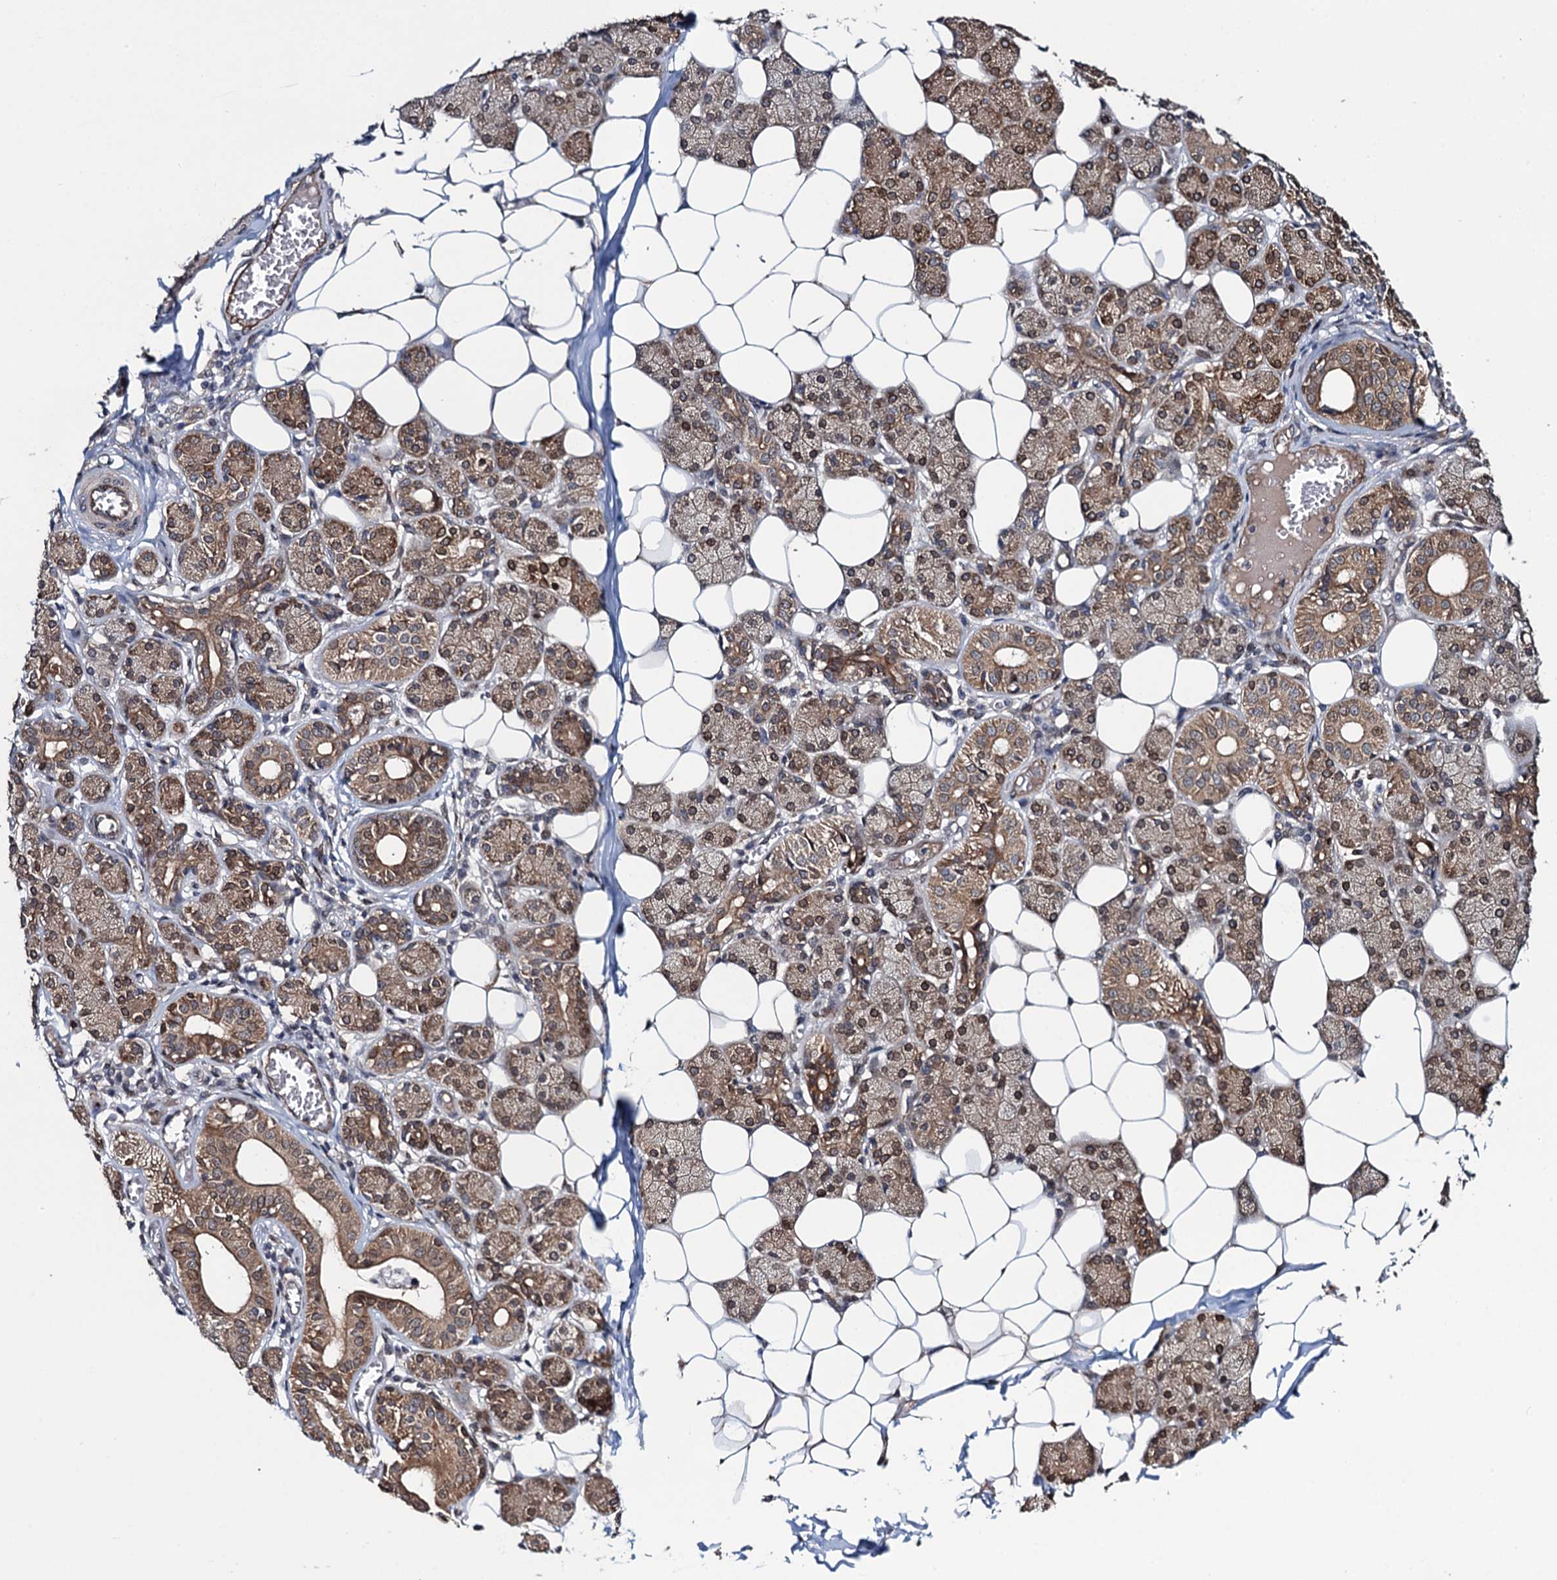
{"staining": {"intensity": "moderate", "quantity": ">75%", "location": "cytoplasmic/membranous,nuclear"}, "tissue": "salivary gland", "cell_type": "Glandular cells", "image_type": "normal", "snomed": [{"axis": "morphology", "description": "Normal tissue, NOS"}, {"axis": "topography", "description": "Salivary gland"}], "caption": "Glandular cells show moderate cytoplasmic/membranous,nuclear expression in about >75% of cells in benign salivary gland. Using DAB (3,3'-diaminobenzidine) (brown) and hematoxylin (blue) stains, captured at high magnification using brightfield microscopy.", "gene": "EVX2", "patient": {"sex": "female", "age": 33}}